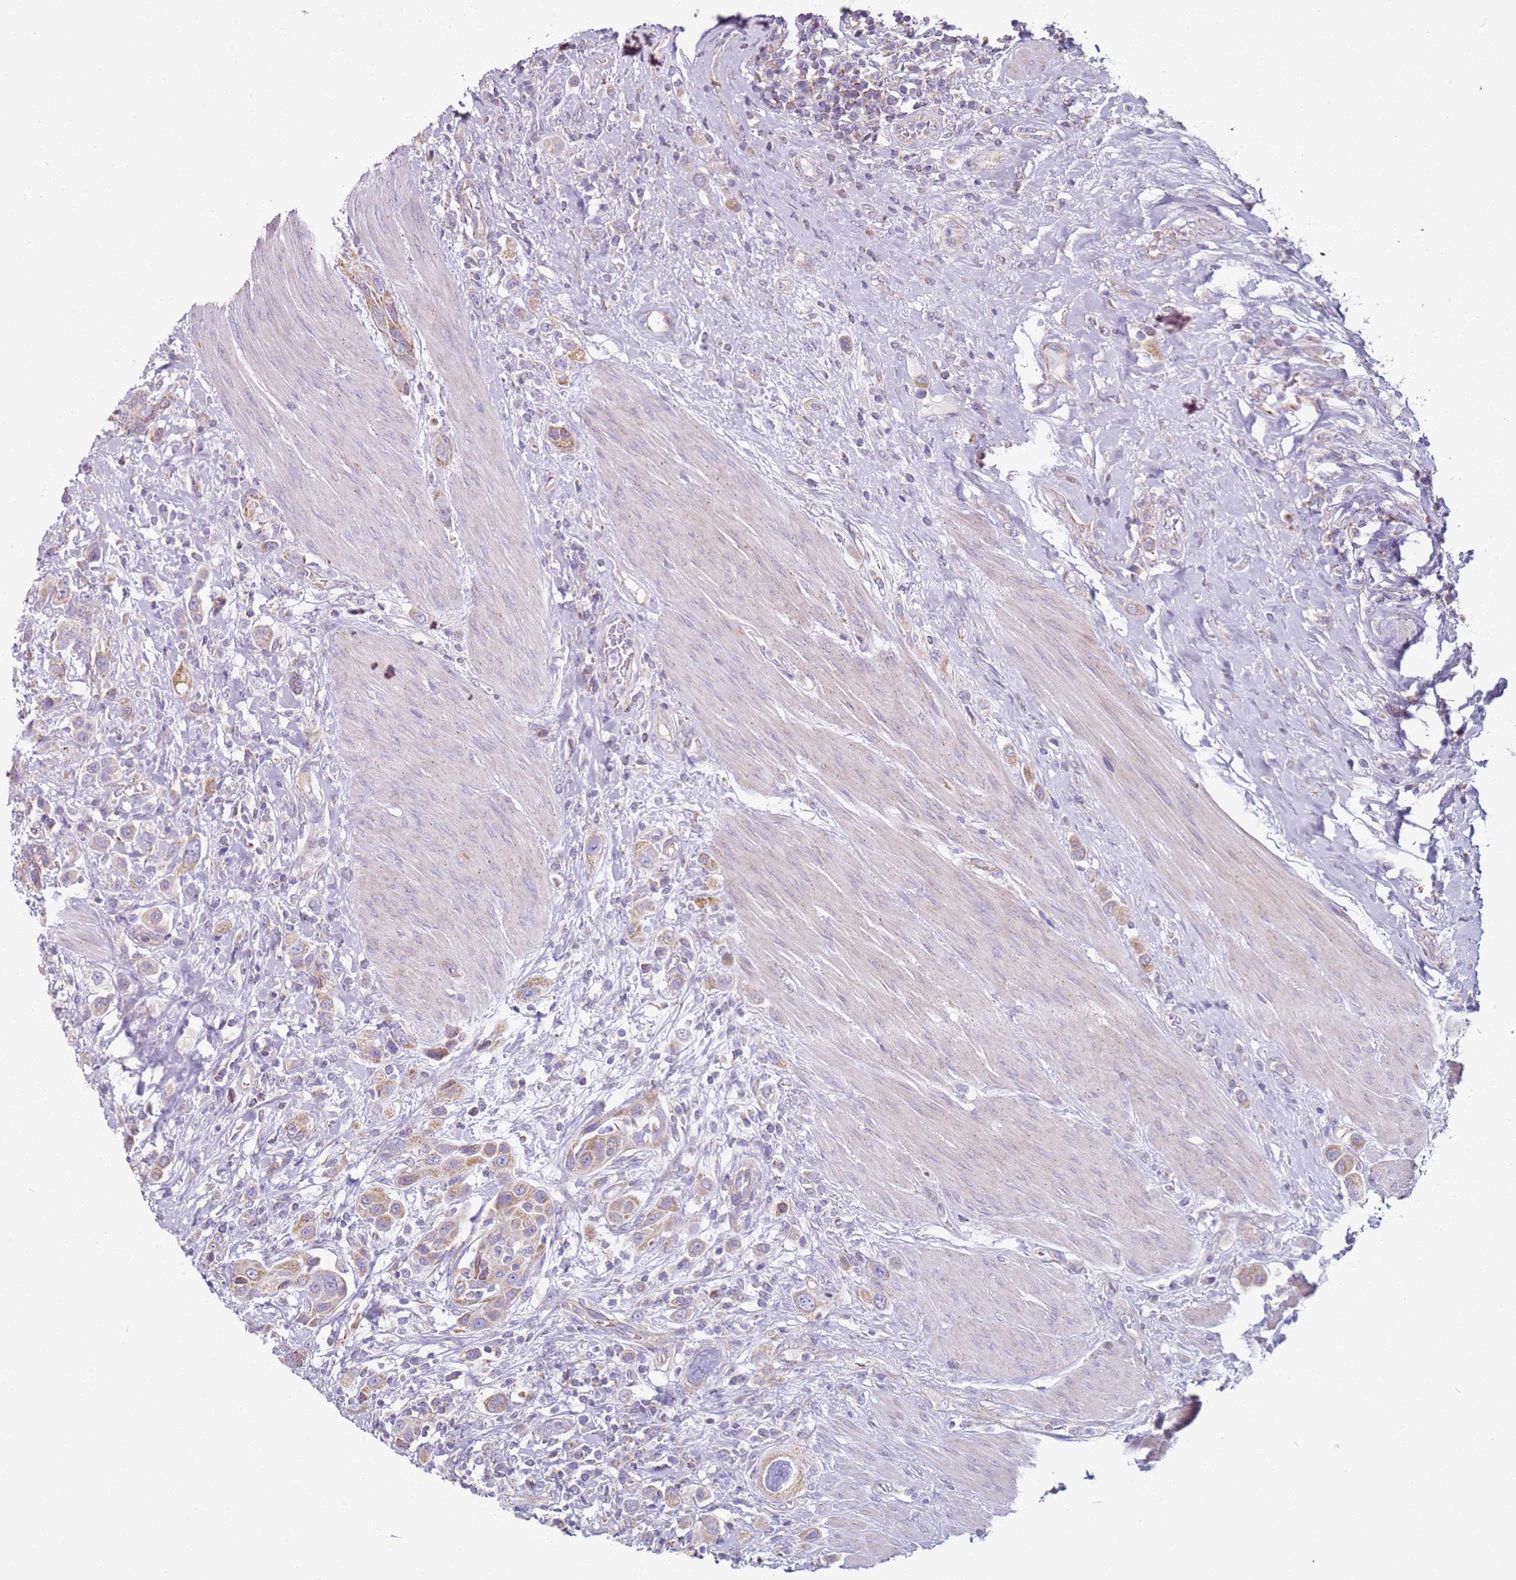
{"staining": {"intensity": "moderate", "quantity": ">75%", "location": "cytoplasmic/membranous"}, "tissue": "urothelial cancer", "cell_type": "Tumor cells", "image_type": "cancer", "snomed": [{"axis": "morphology", "description": "Urothelial carcinoma, High grade"}, {"axis": "topography", "description": "Urinary bladder"}], "caption": "Immunohistochemistry (DAB) staining of human urothelial cancer exhibits moderate cytoplasmic/membranous protein expression in approximately >75% of tumor cells. The staining was performed using DAB (3,3'-diaminobenzidine) to visualize the protein expression in brown, while the nuclei were stained in blue with hematoxylin (Magnification: 20x).", "gene": "ALS2", "patient": {"sex": "male", "age": 50}}